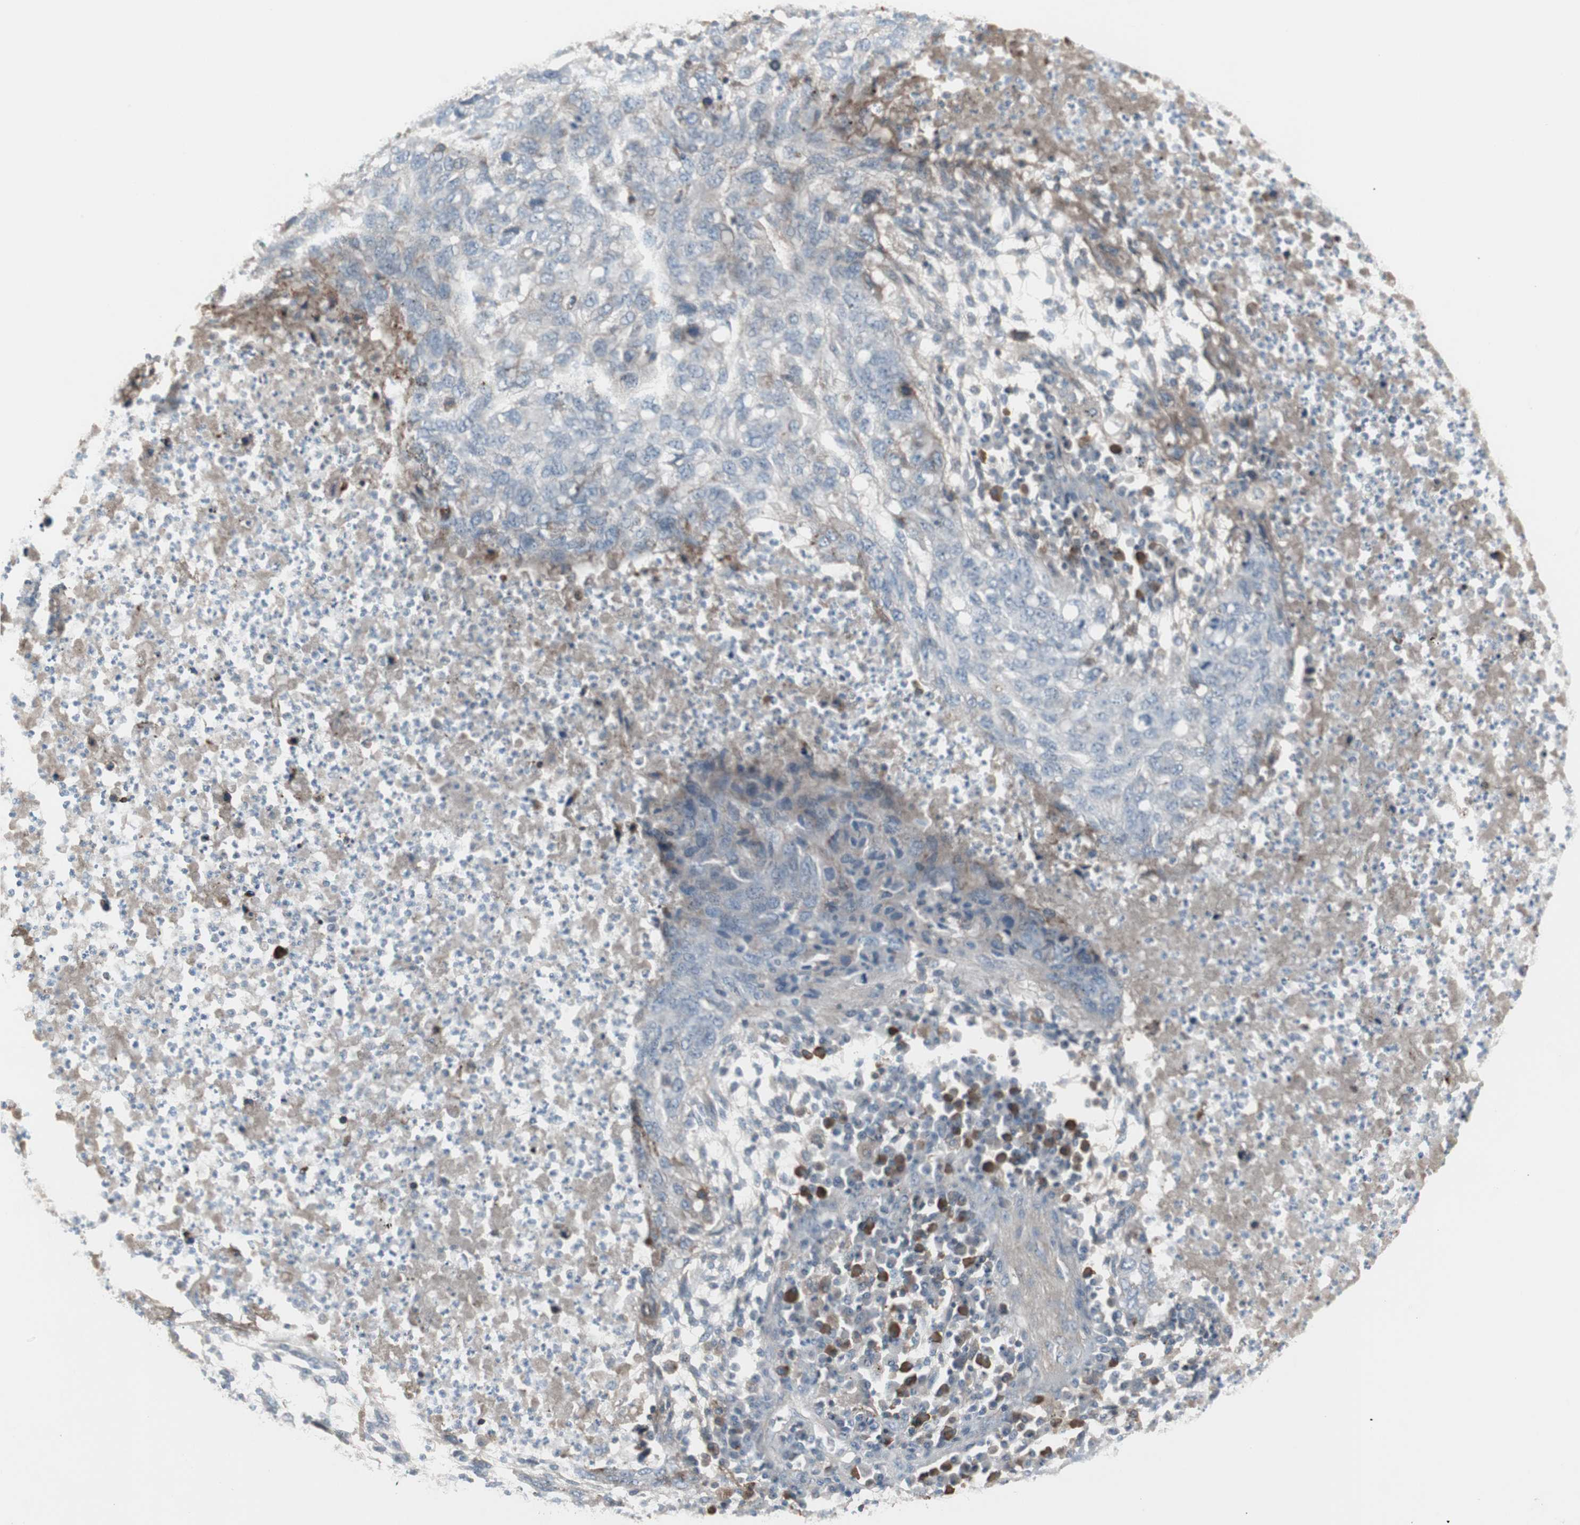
{"staining": {"intensity": "negative", "quantity": "none", "location": "none"}, "tissue": "lung cancer", "cell_type": "Tumor cells", "image_type": "cancer", "snomed": [{"axis": "morphology", "description": "Squamous cell carcinoma, NOS"}, {"axis": "topography", "description": "Lung"}], "caption": "The histopathology image demonstrates no significant expression in tumor cells of lung squamous cell carcinoma.", "gene": "ZSCAN32", "patient": {"sex": "female", "age": 63}}